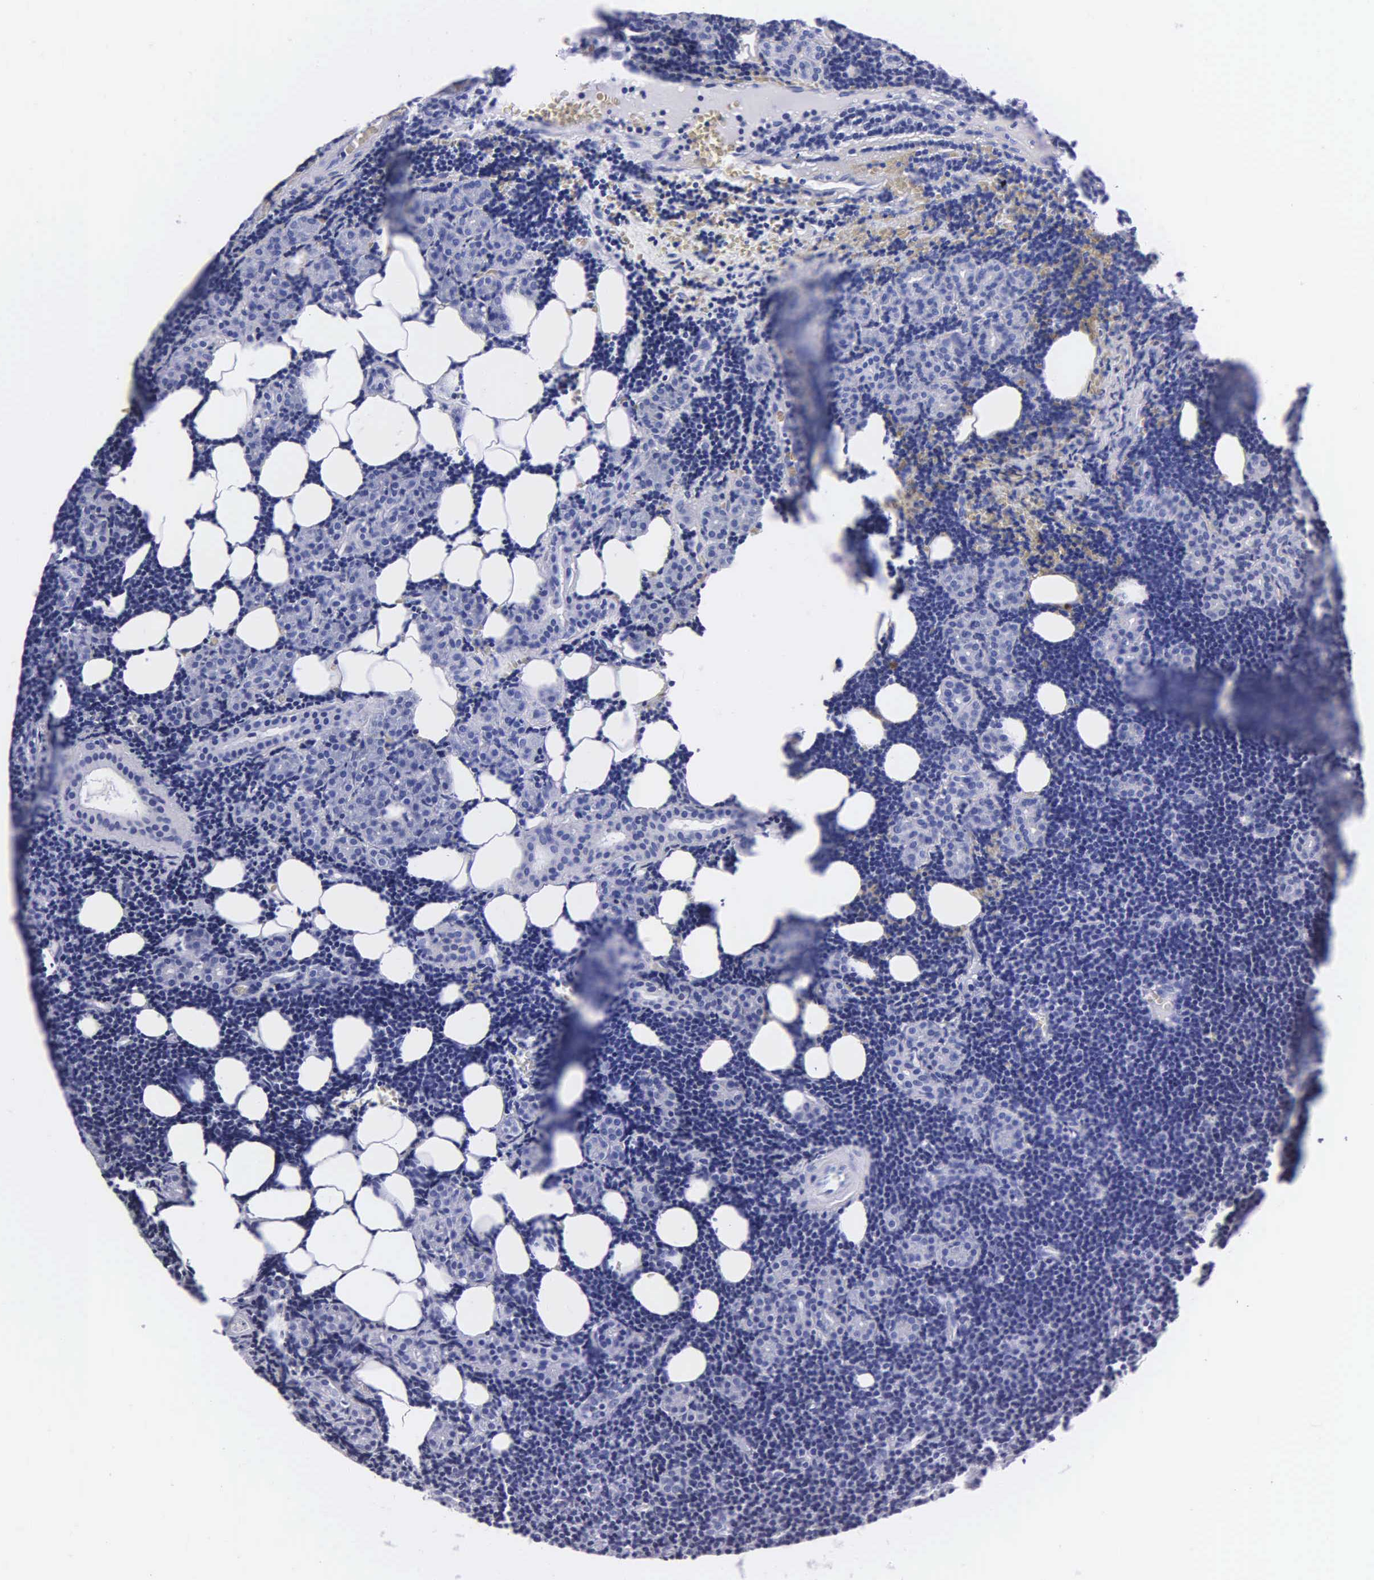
{"staining": {"intensity": "negative", "quantity": "none", "location": "none"}, "tissue": "lymphoma", "cell_type": "Tumor cells", "image_type": "cancer", "snomed": [{"axis": "morphology", "description": "Malignant lymphoma, non-Hodgkin's type, Low grade"}, {"axis": "topography", "description": "Lymph node"}], "caption": "This is an IHC image of human lymphoma. There is no expression in tumor cells.", "gene": "MB", "patient": {"sex": "male", "age": 57}}